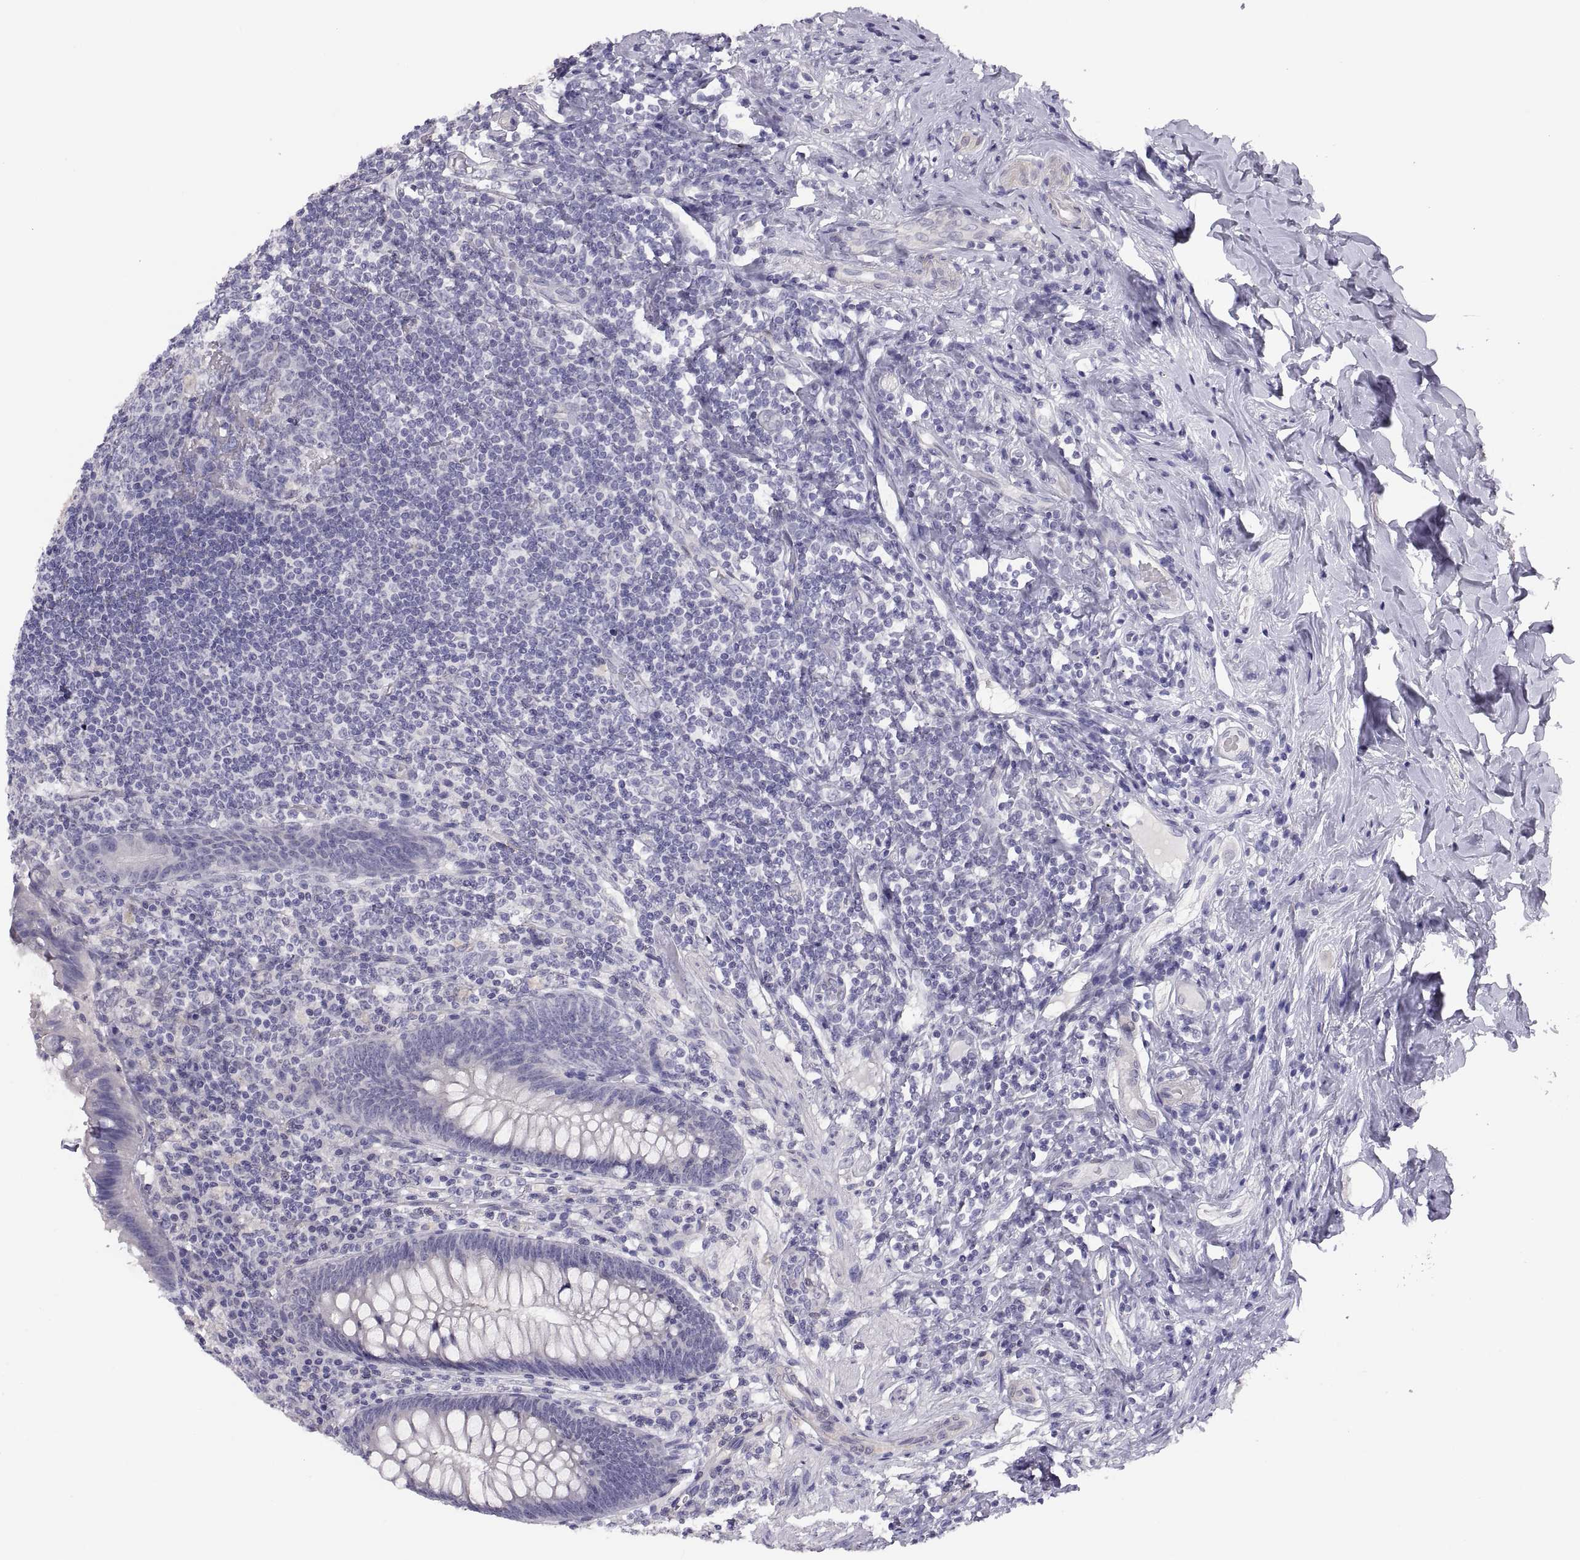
{"staining": {"intensity": "negative", "quantity": "none", "location": "none"}, "tissue": "appendix", "cell_type": "Glandular cells", "image_type": "normal", "snomed": [{"axis": "morphology", "description": "Normal tissue, NOS"}, {"axis": "topography", "description": "Appendix"}], "caption": "A high-resolution micrograph shows immunohistochemistry (IHC) staining of normal appendix, which displays no significant staining in glandular cells.", "gene": "STRC", "patient": {"sex": "male", "age": 47}}